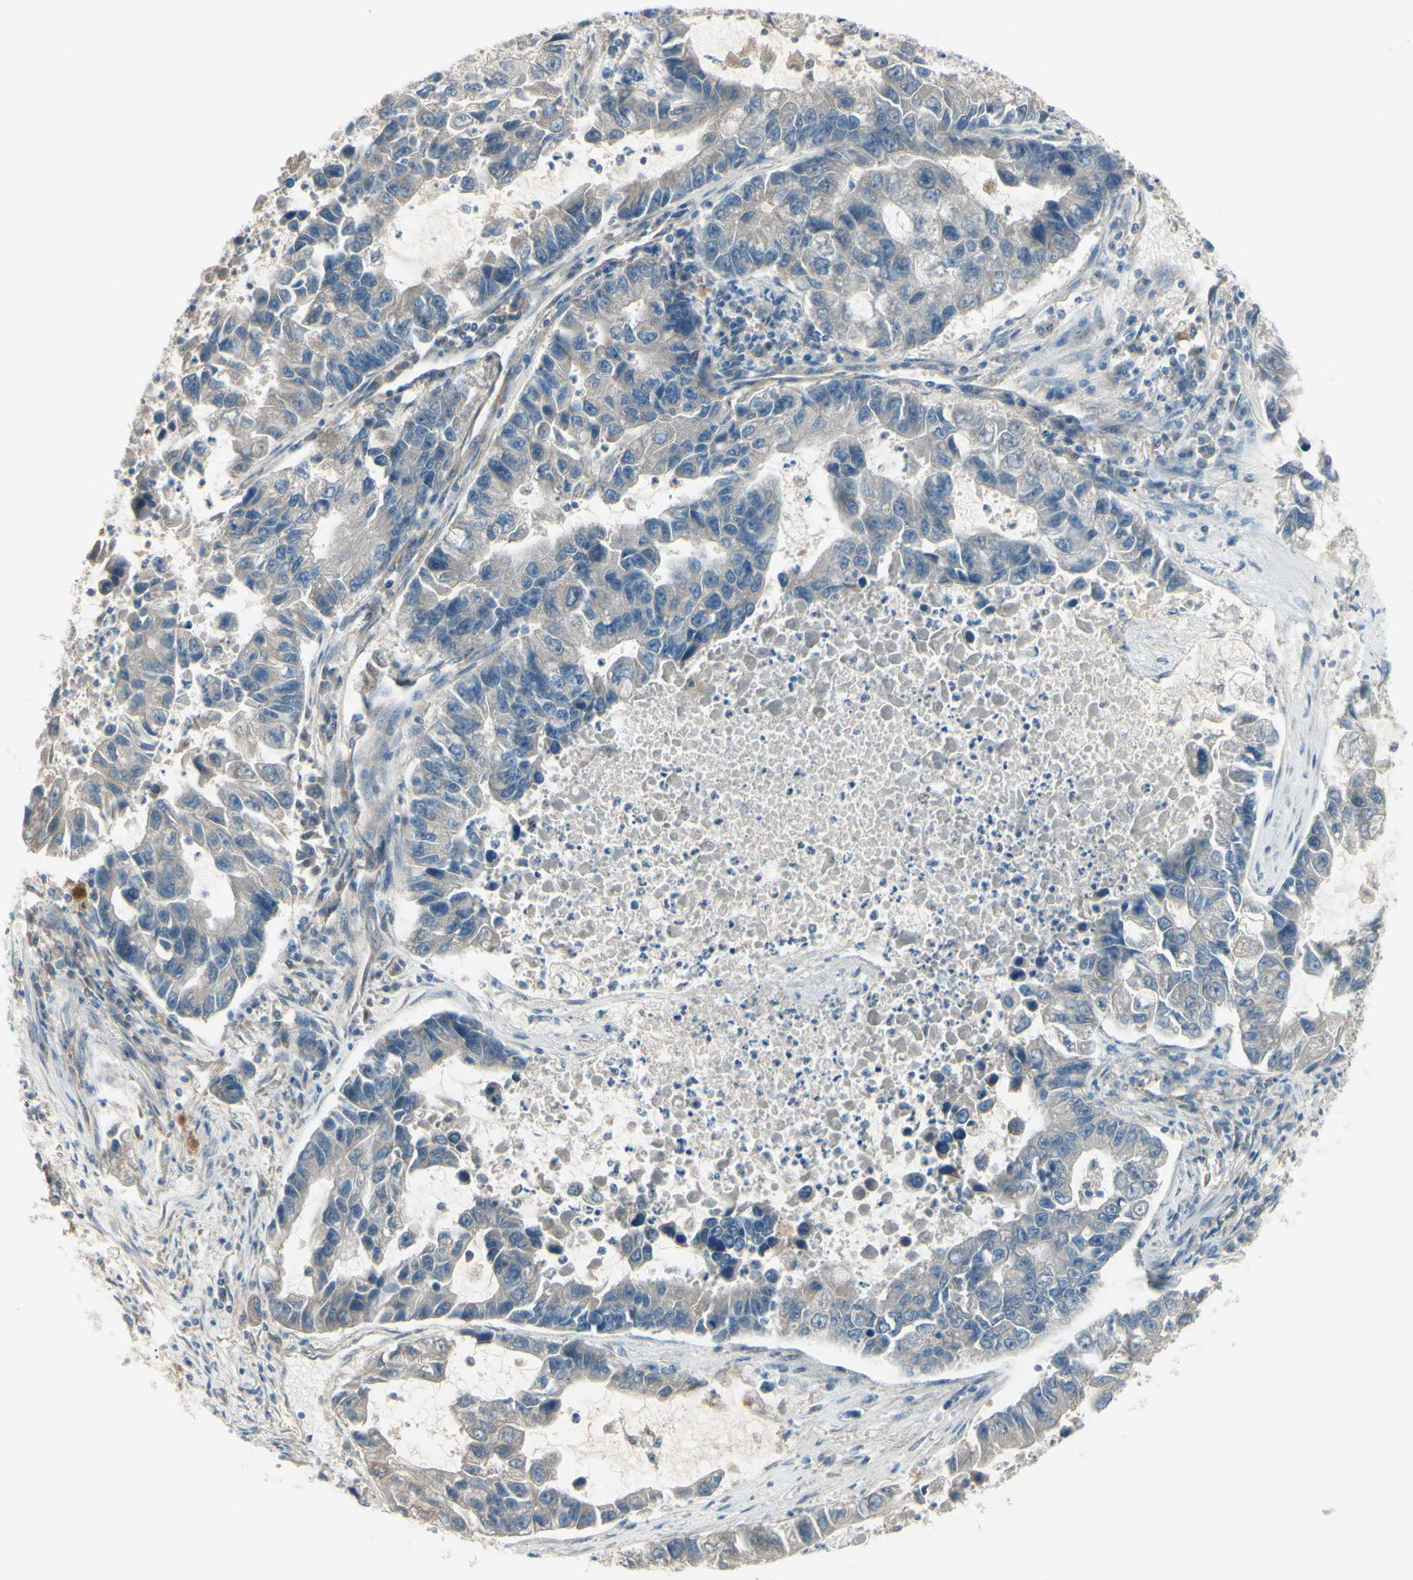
{"staining": {"intensity": "weak", "quantity": ">75%", "location": "cytoplasmic/membranous"}, "tissue": "lung cancer", "cell_type": "Tumor cells", "image_type": "cancer", "snomed": [{"axis": "morphology", "description": "Adenocarcinoma, NOS"}, {"axis": "topography", "description": "Lung"}], "caption": "Brown immunohistochemical staining in human adenocarcinoma (lung) displays weak cytoplasmic/membranous expression in about >75% of tumor cells. (Brightfield microscopy of DAB IHC at high magnification).", "gene": "PCDHGA2", "patient": {"sex": "female", "age": 51}}